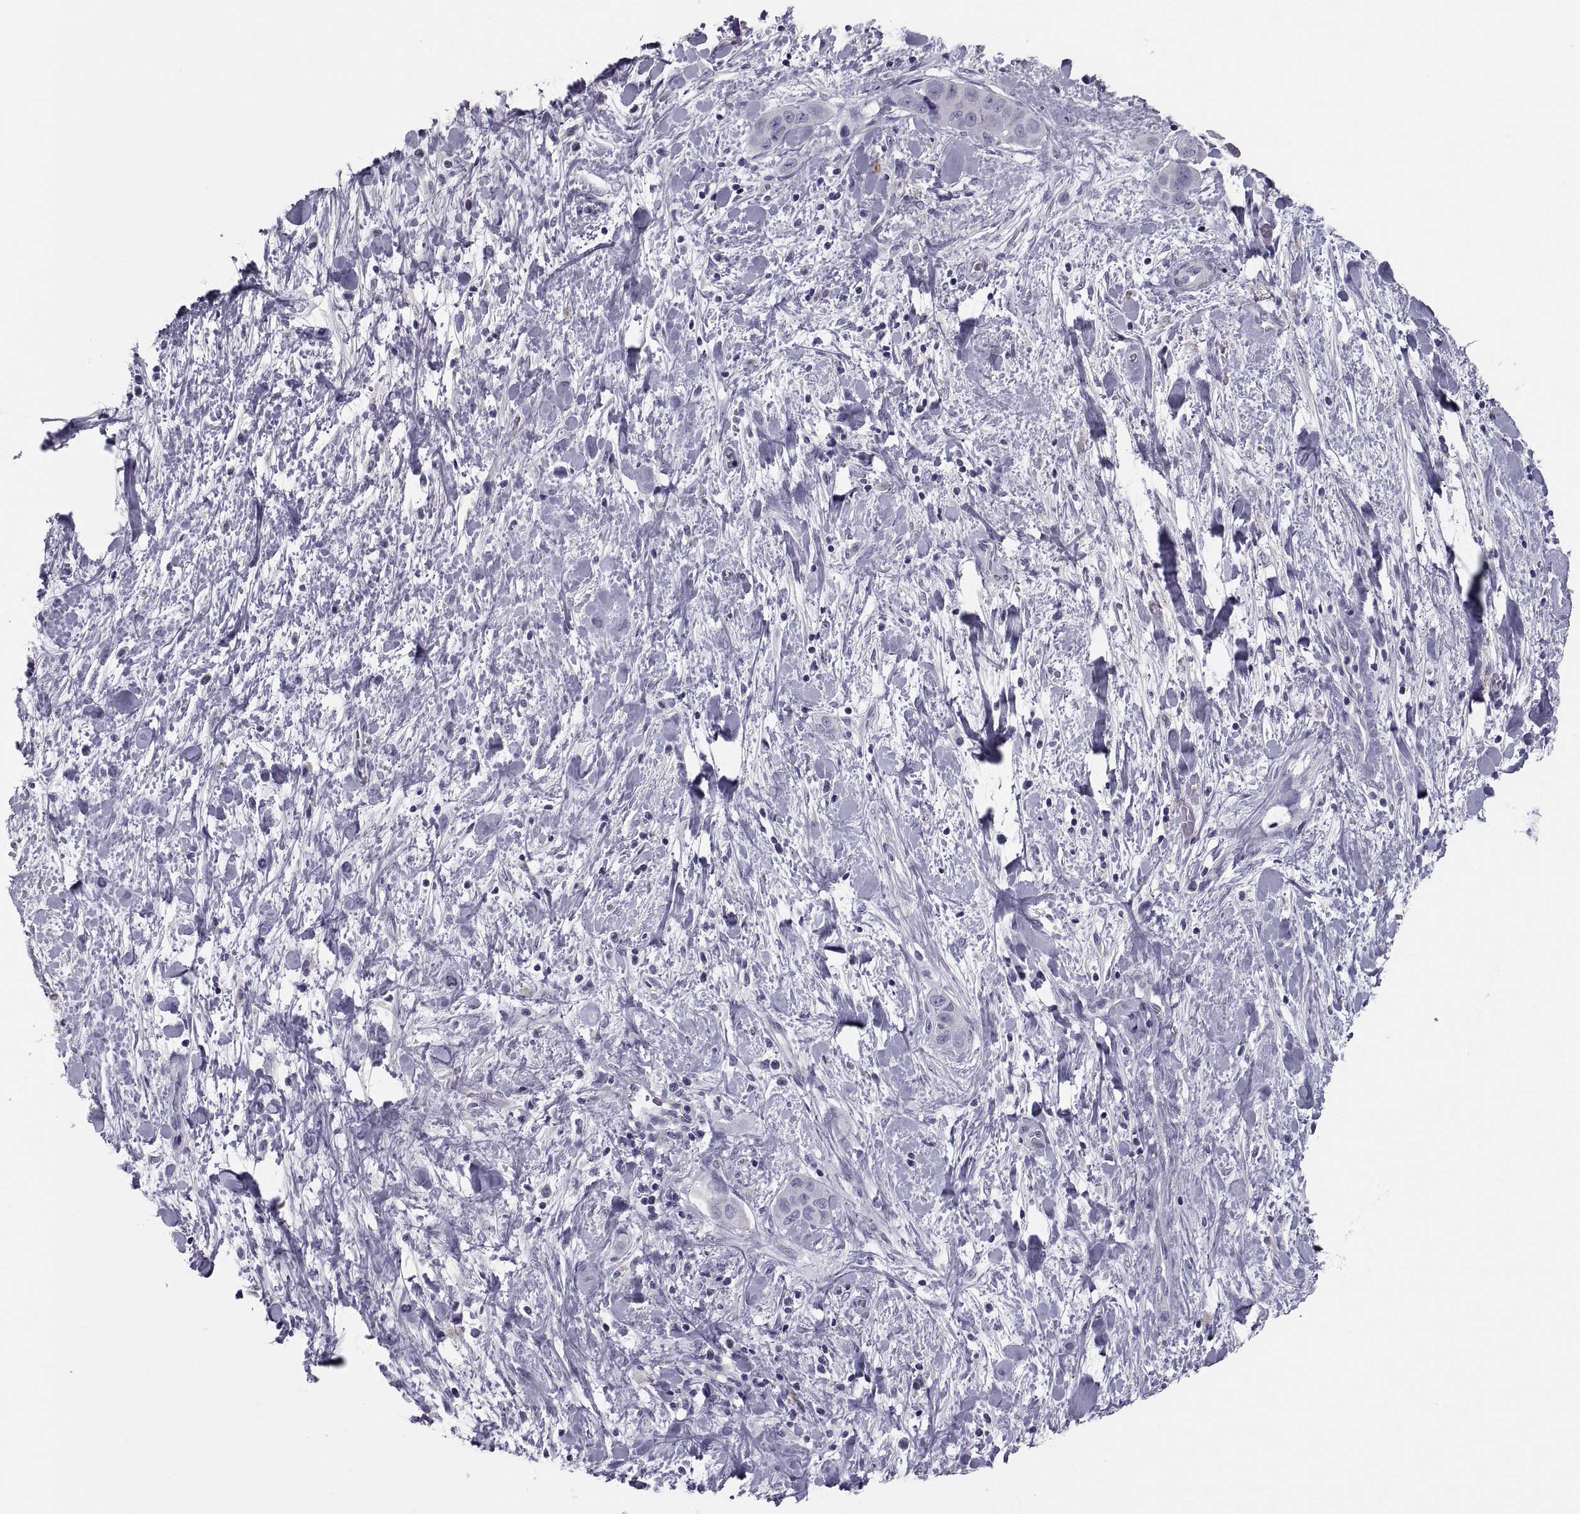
{"staining": {"intensity": "negative", "quantity": "none", "location": "none"}, "tissue": "liver cancer", "cell_type": "Tumor cells", "image_type": "cancer", "snomed": [{"axis": "morphology", "description": "Cholangiocarcinoma"}, {"axis": "topography", "description": "Liver"}], "caption": "An immunohistochemistry (IHC) photomicrograph of liver cancer is shown. There is no staining in tumor cells of liver cancer.", "gene": "PDZRN4", "patient": {"sex": "female", "age": 52}}